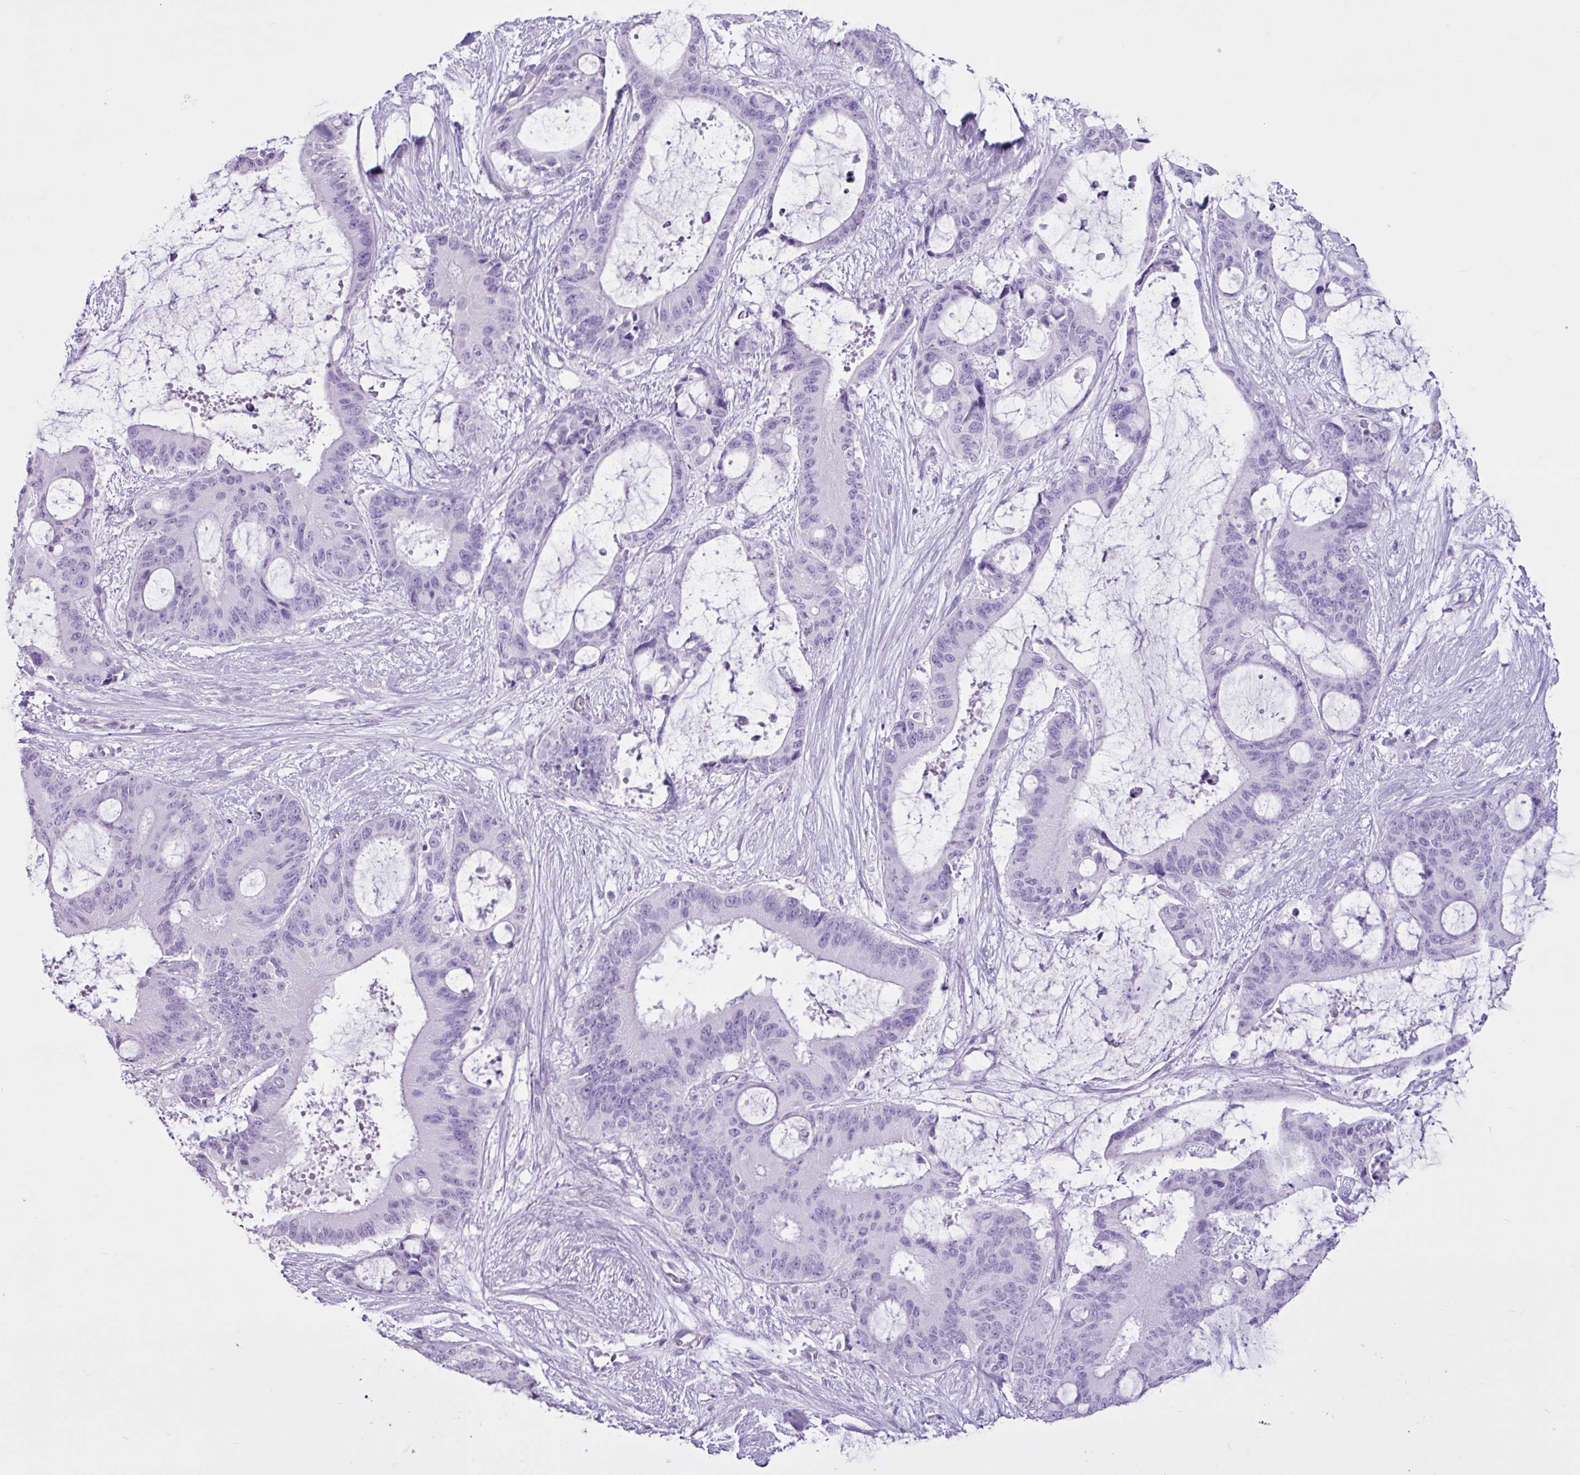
{"staining": {"intensity": "negative", "quantity": "none", "location": "none"}, "tissue": "liver cancer", "cell_type": "Tumor cells", "image_type": "cancer", "snomed": [{"axis": "morphology", "description": "Normal tissue, NOS"}, {"axis": "morphology", "description": "Cholangiocarcinoma"}, {"axis": "topography", "description": "Liver"}, {"axis": "topography", "description": "Peripheral nerve tissue"}], "caption": "High power microscopy photomicrograph of an immunohistochemistry (IHC) histopathology image of liver cancer (cholangiocarcinoma), revealing no significant positivity in tumor cells. (DAB immunohistochemistry (IHC) with hematoxylin counter stain).", "gene": "PGR", "patient": {"sex": "female", "age": 73}}